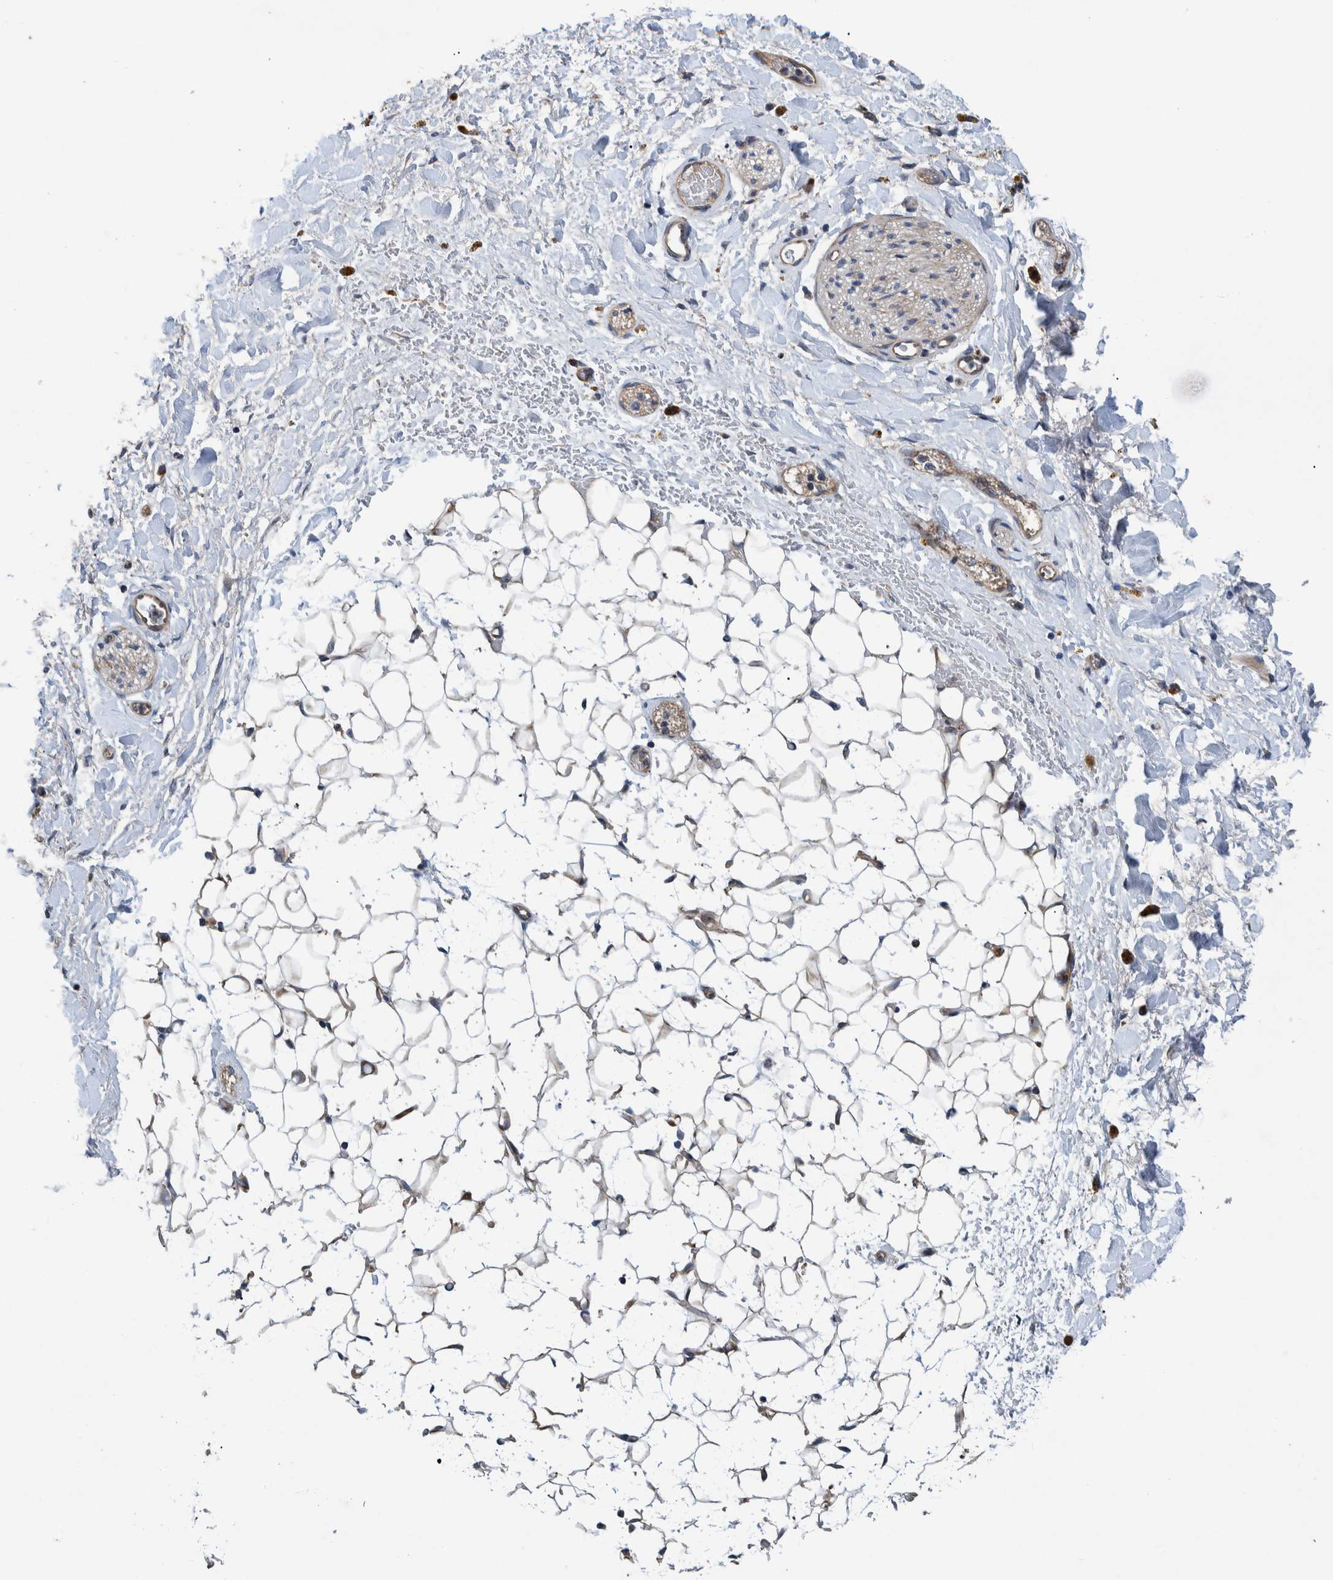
{"staining": {"intensity": "negative", "quantity": "none", "location": "none"}, "tissue": "adipose tissue", "cell_type": "Adipocytes", "image_type": "normal", "snomed": [{"axis": "morphology", "description": "Normal tissue, NOS"}, {"axis": "topography", "description": "Kidney"}, {"axis": "topography", "description": "Peripheral nerve tissue"}], "caption": "Normal adipose tissue was stained to show a protein in brown. There is no significant positivity in adipocytes.", "gene": "ITIH3", "patient": {"sex": "male", "age": 7}}